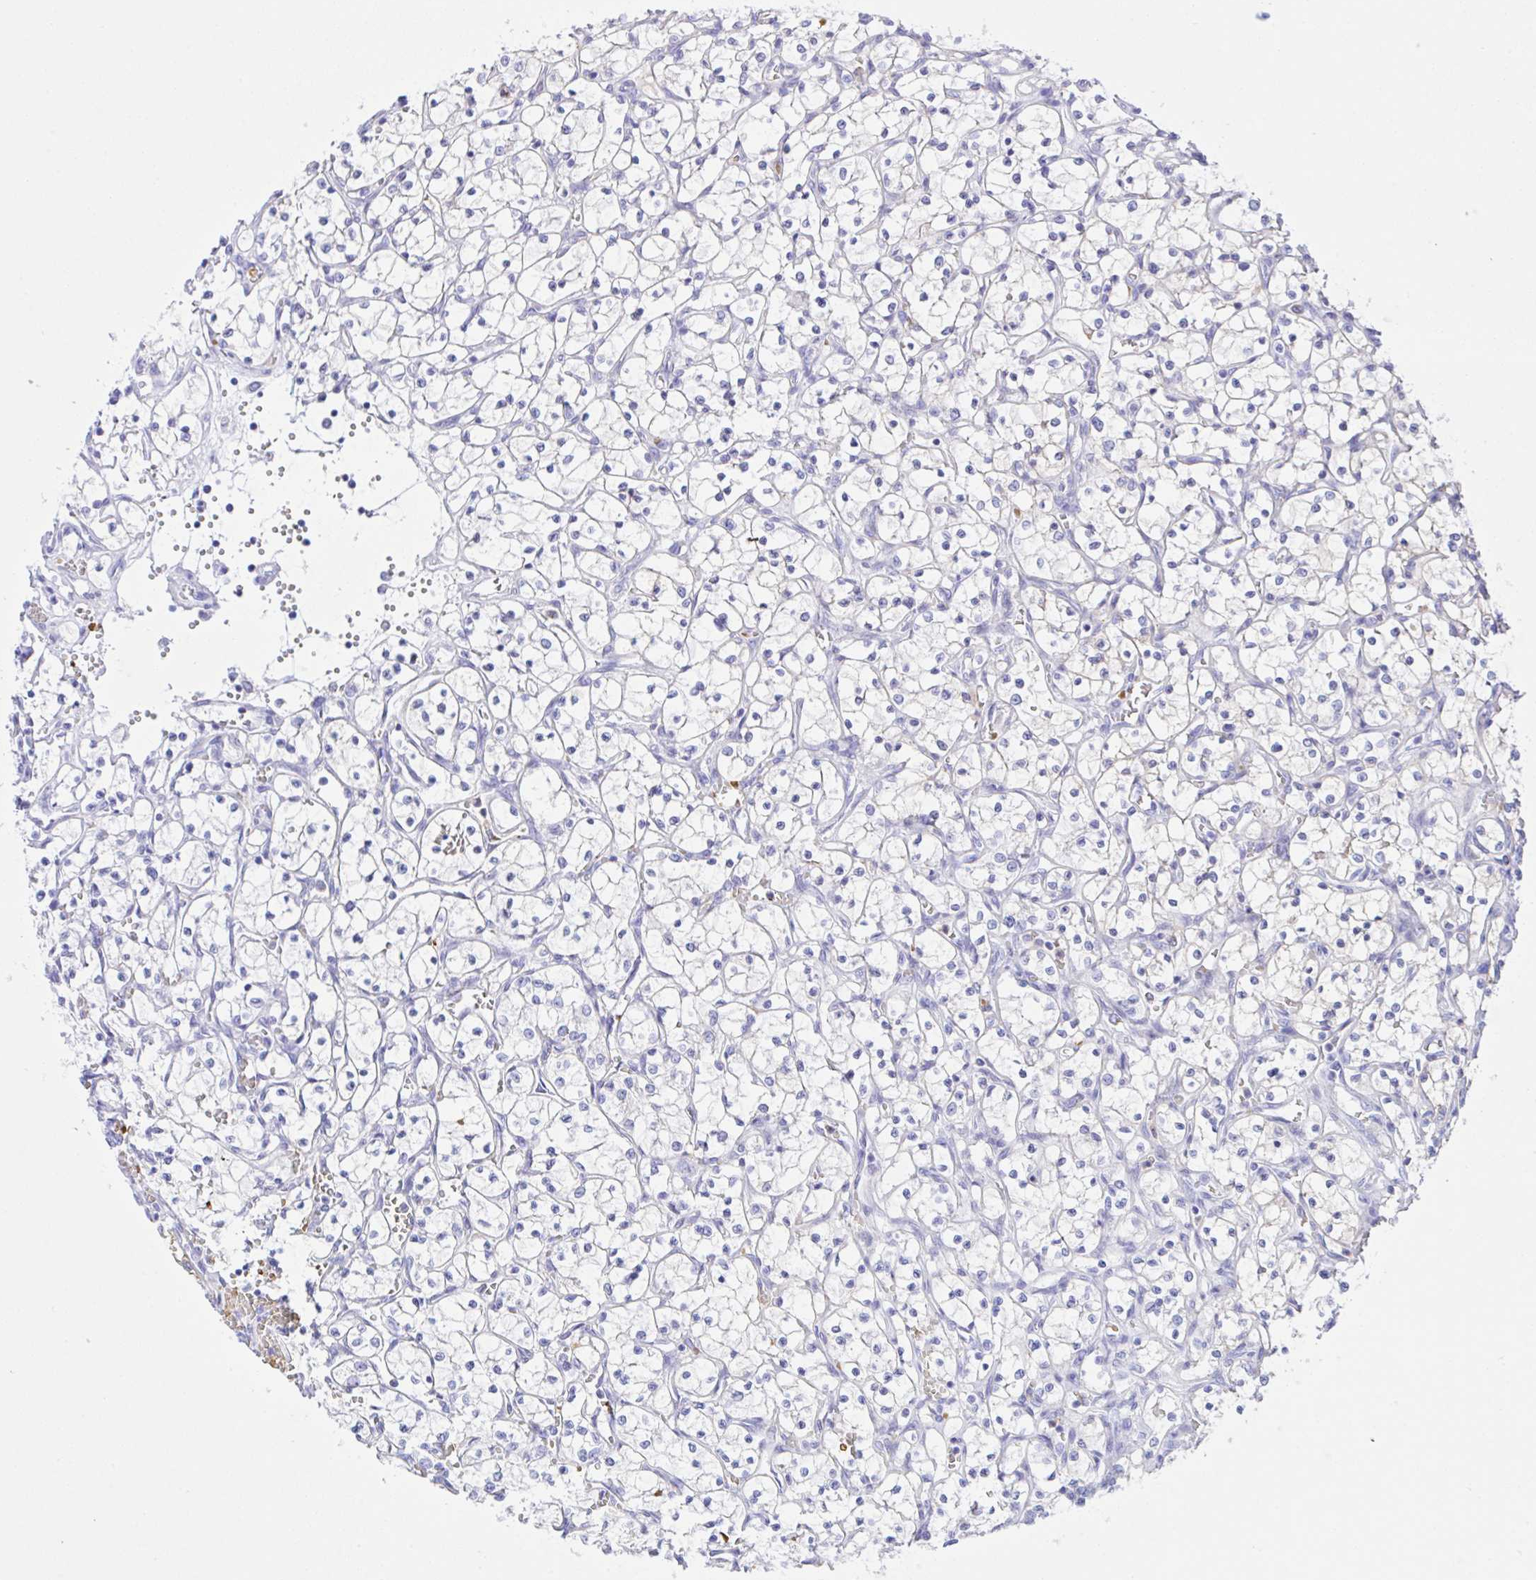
{"staining": {"intensity": "negative", "quantity": "none", "location": "none"}, "tissue": "renal cancer", "cell_type": "Tumor cells", "image_type": "cancer", "snomed": [{"axis": "morphology", "description": "Adenocarcinoma, NOS"}, {"axis": "topography", "description": "Kidney"}], "caption": "The image demonstrates no staining of tumor cells in renal cancer.", "gene": "ZNF221", "patient": {"sex": "female", "age": 69}}